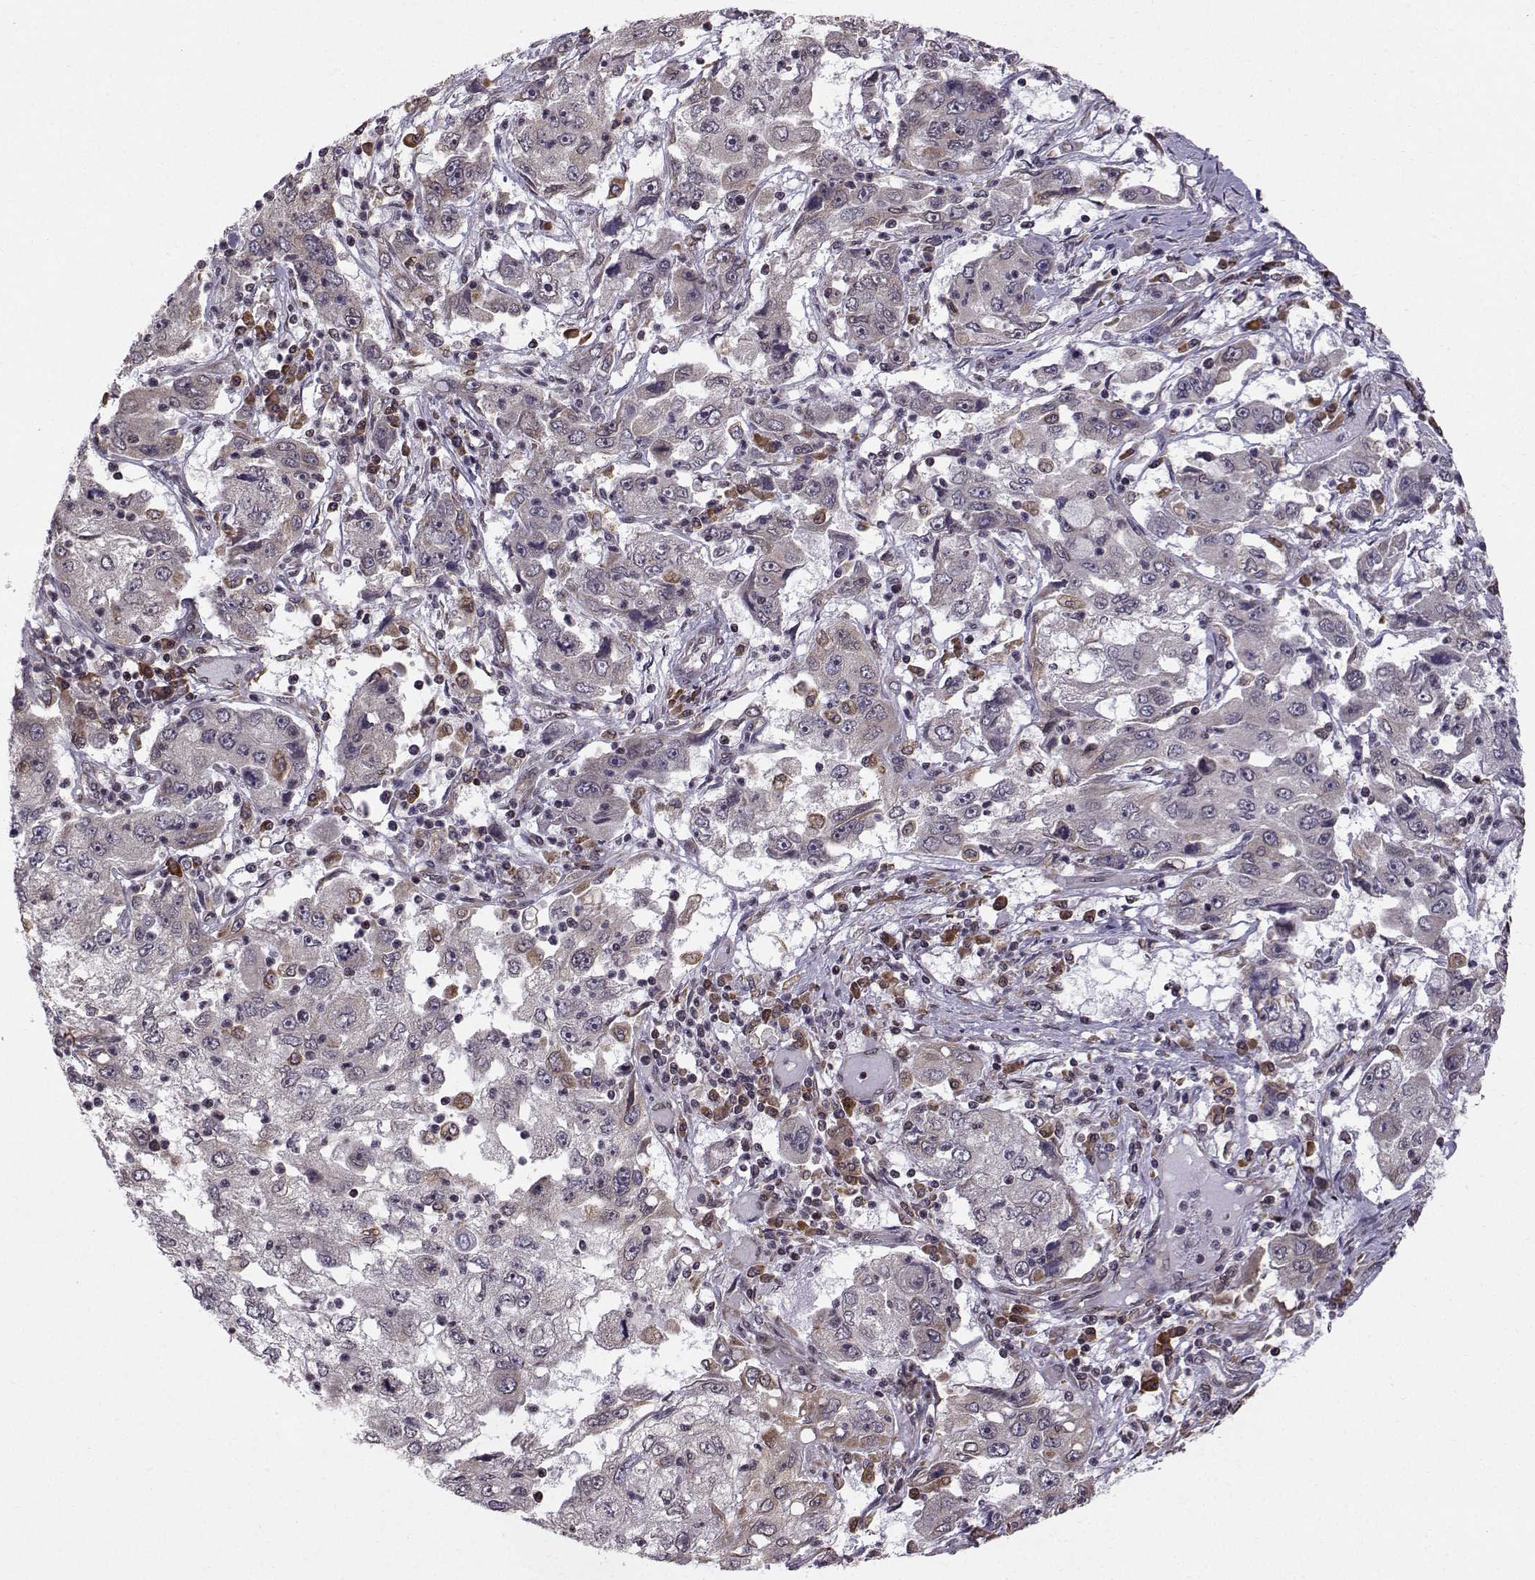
{"staining": {"intensity": "negative", "quantity": "none", "location": "none"}, "tissue": "cervical cancer", "cell_type": "Tumor cells", "image_type": "cancer", "snomed": [{"axis": "morphology", "description": "Squamous cell carcinoma, NOS"}, {"axis": "topography", "description": "Cervix"}], "caption": "A high-resolution image shows immunohistochemistry (IHC) staining of cervical cancer (squamous cell carcinoma), which exhibits no significant staining in tumor cells.", "gene": "EZH1", "patient": {"sex": "female", "age": 36}}